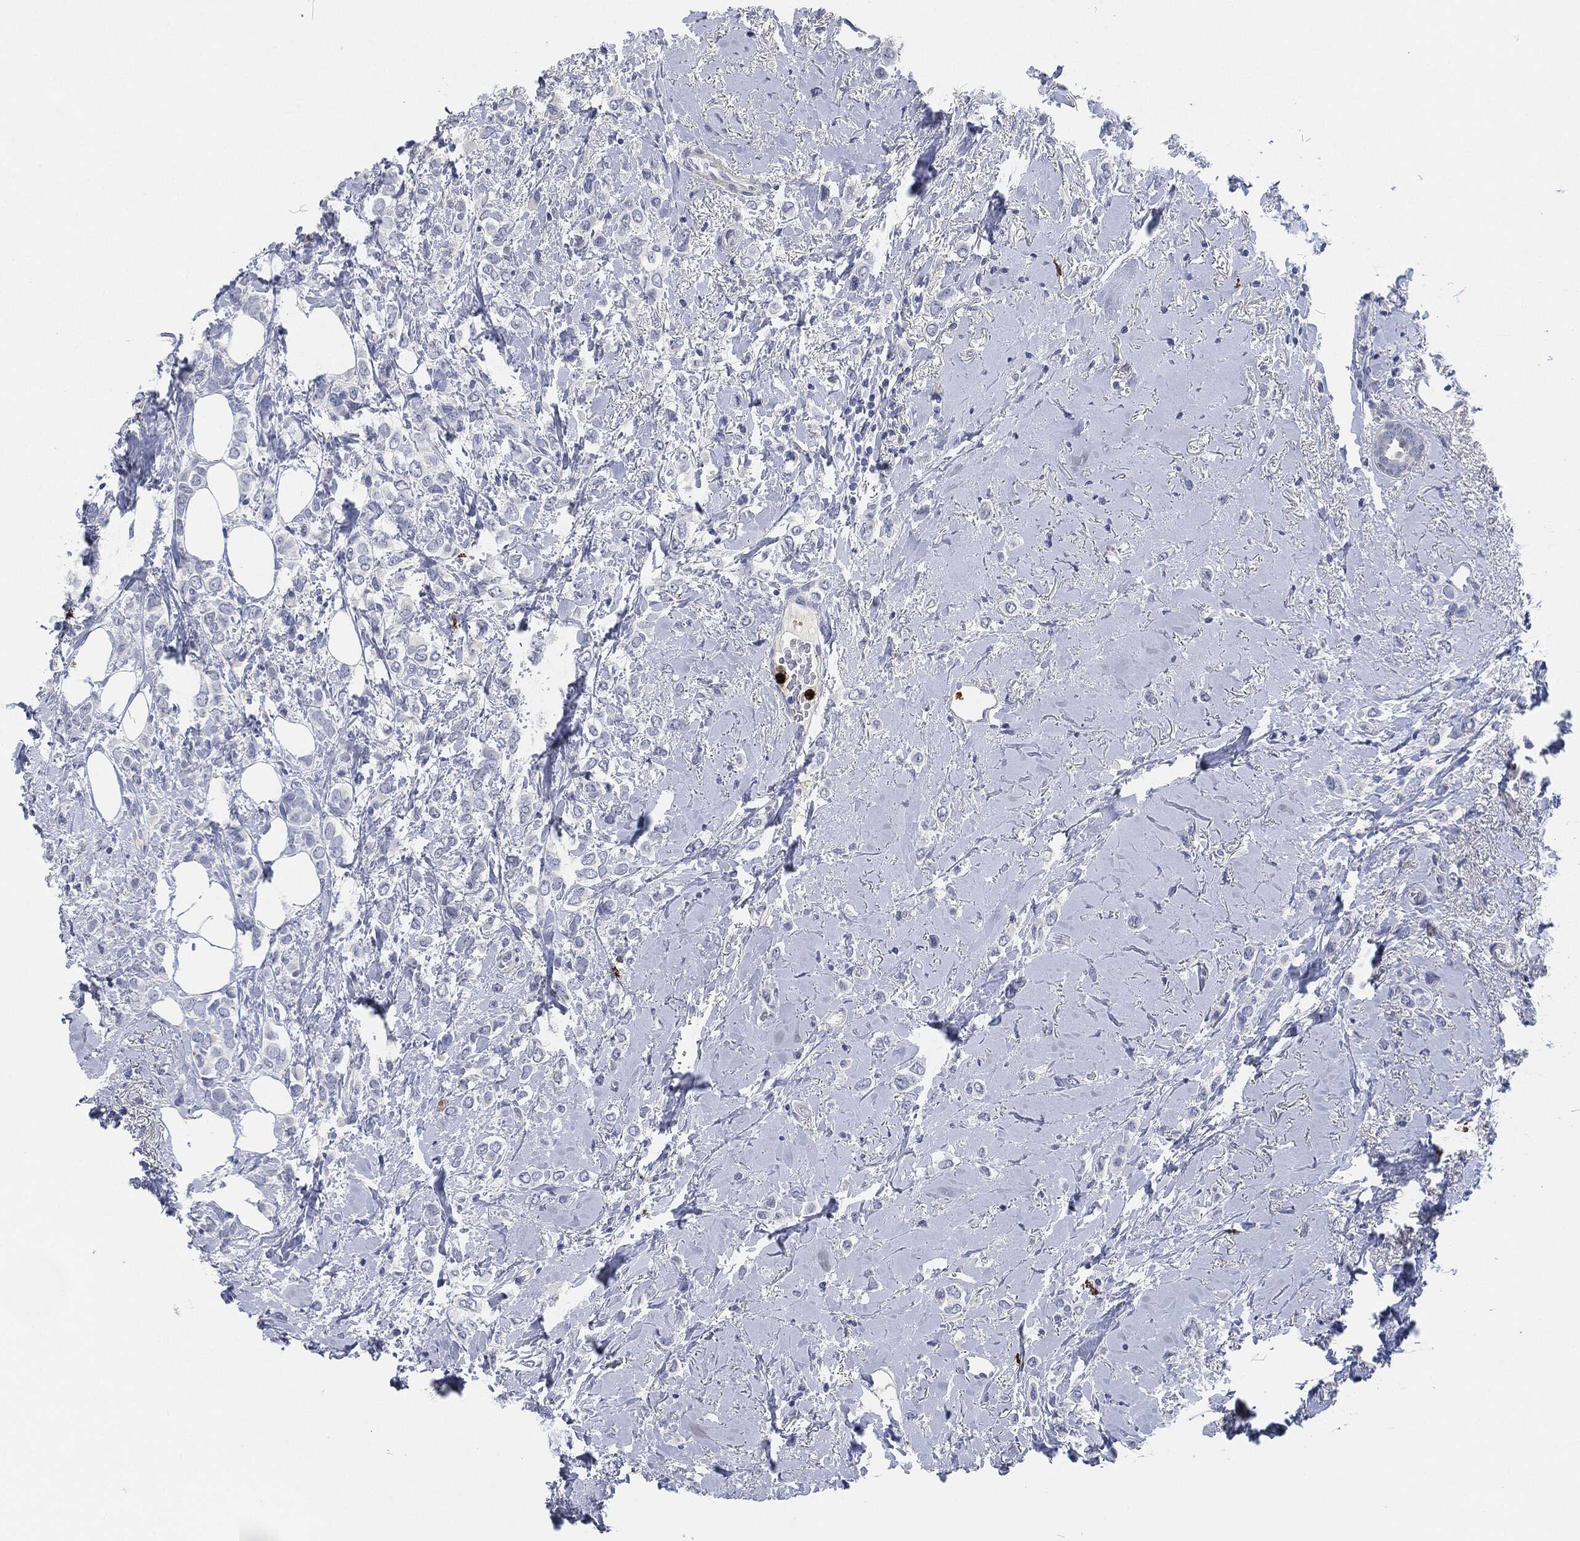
{"staining": {"intensity": "negative", "quantity": "none", "location": "none"}, "tissue": "breast cancer", "cell_type": "Tumor cells", "image_type": "cancer", "snomed": [{"axis": "morphology", "description": "Lobular carcinoma"}, {"axis": "topography", "description": "Breast"}], "caption": "Histopathology image shows no protein expression in tumor cells of lobular carcinoma (breast) tissue.", "gene": "MPO", "patient": {"sex": "female", "age": 66}}